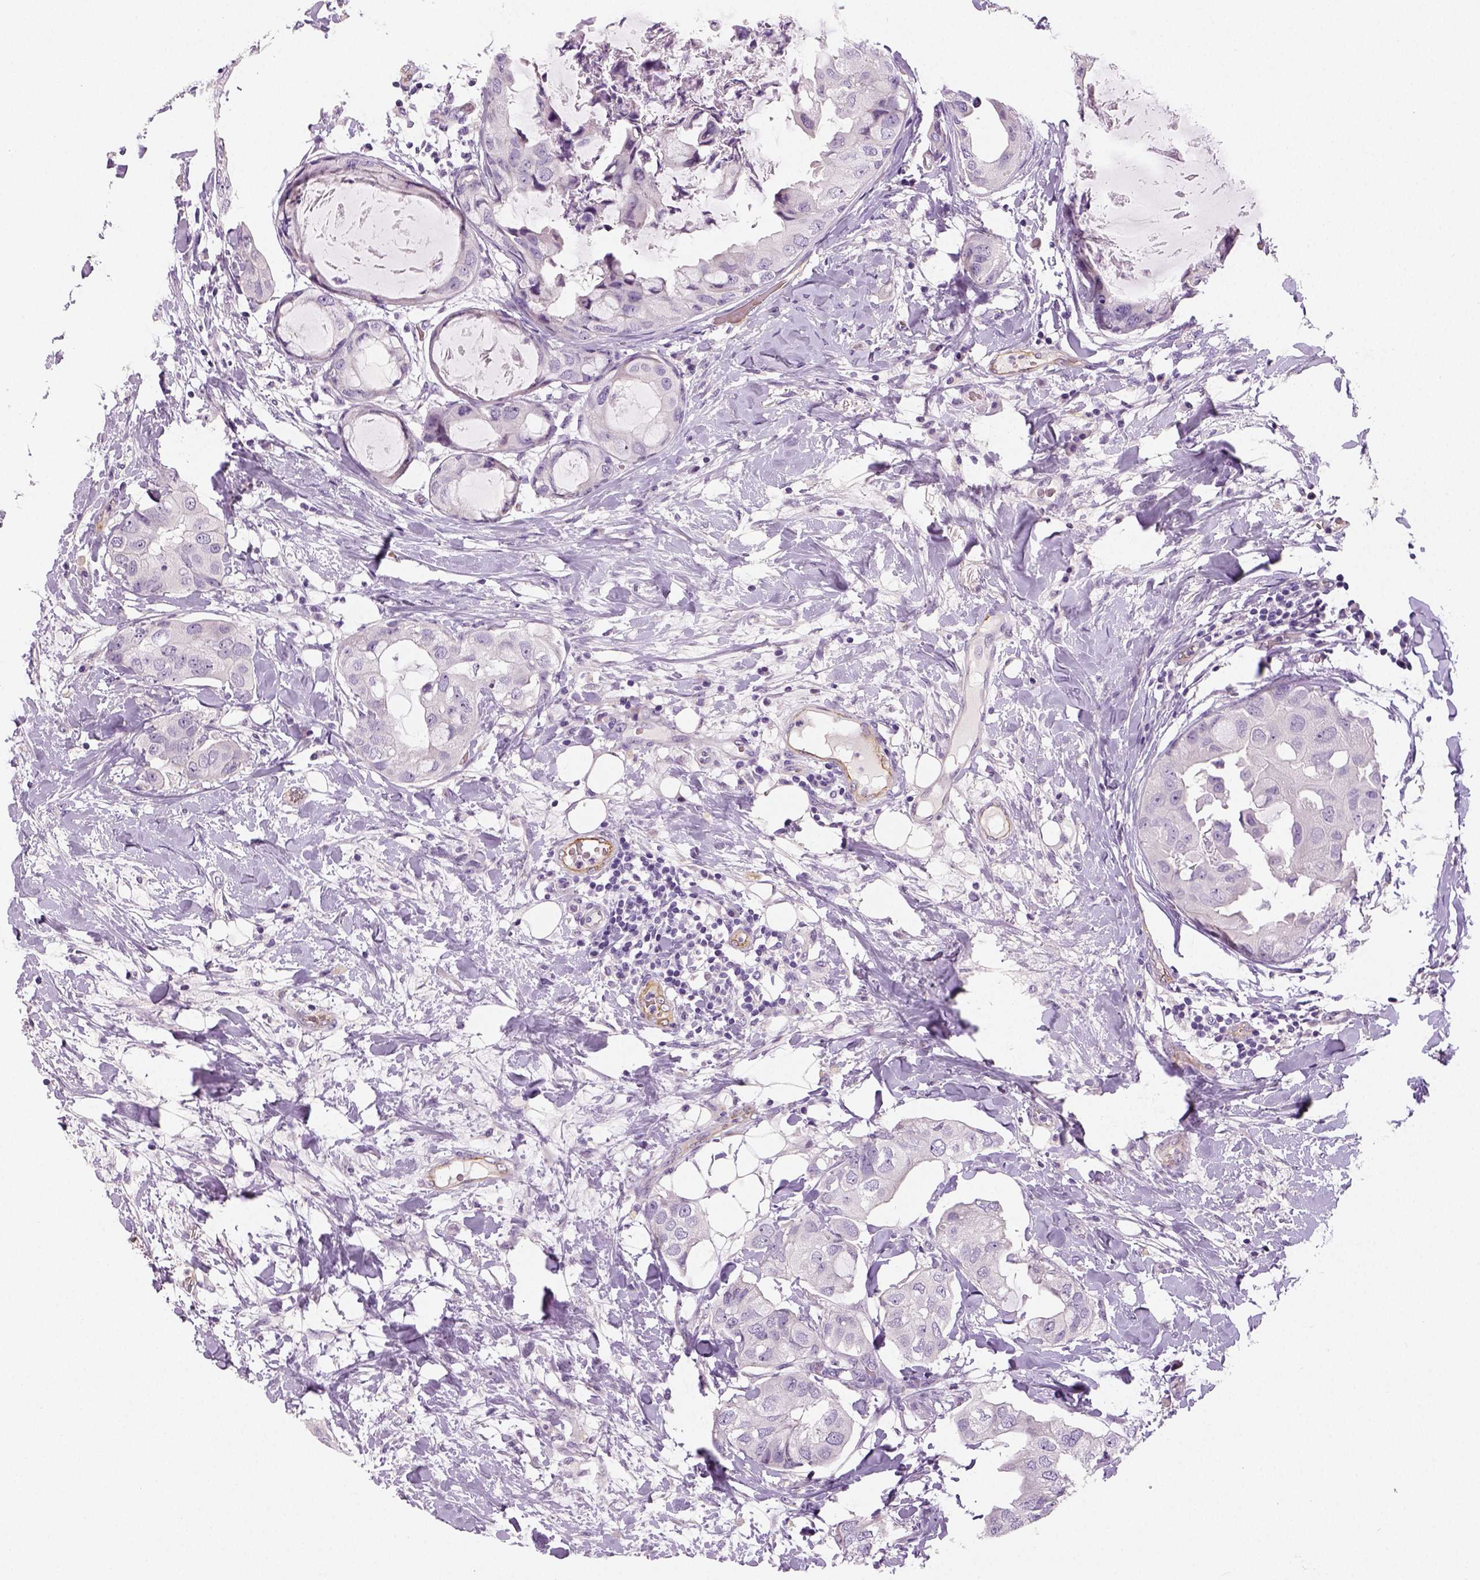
{"staining": {"intensity": "negative", "quantity": "none", "location": "none"}, "tissue": "breast cancer", "cell_type": "Tumor cells", "image_type": "cancer", "snomed": [{"axis": "morphology", "description": "Normal tissue, NOS"}, {"axis": "morphology", "description": "Duct carcinoma"}, {"axis": "topography", "description": "Breast"}], "caption": "Immunohistochemistry (IHC) of breast cancer demonstrates no positivity in tumor cells.", "gene": "TSPAN7", "patient": {"sex": "female", "age": 40}}